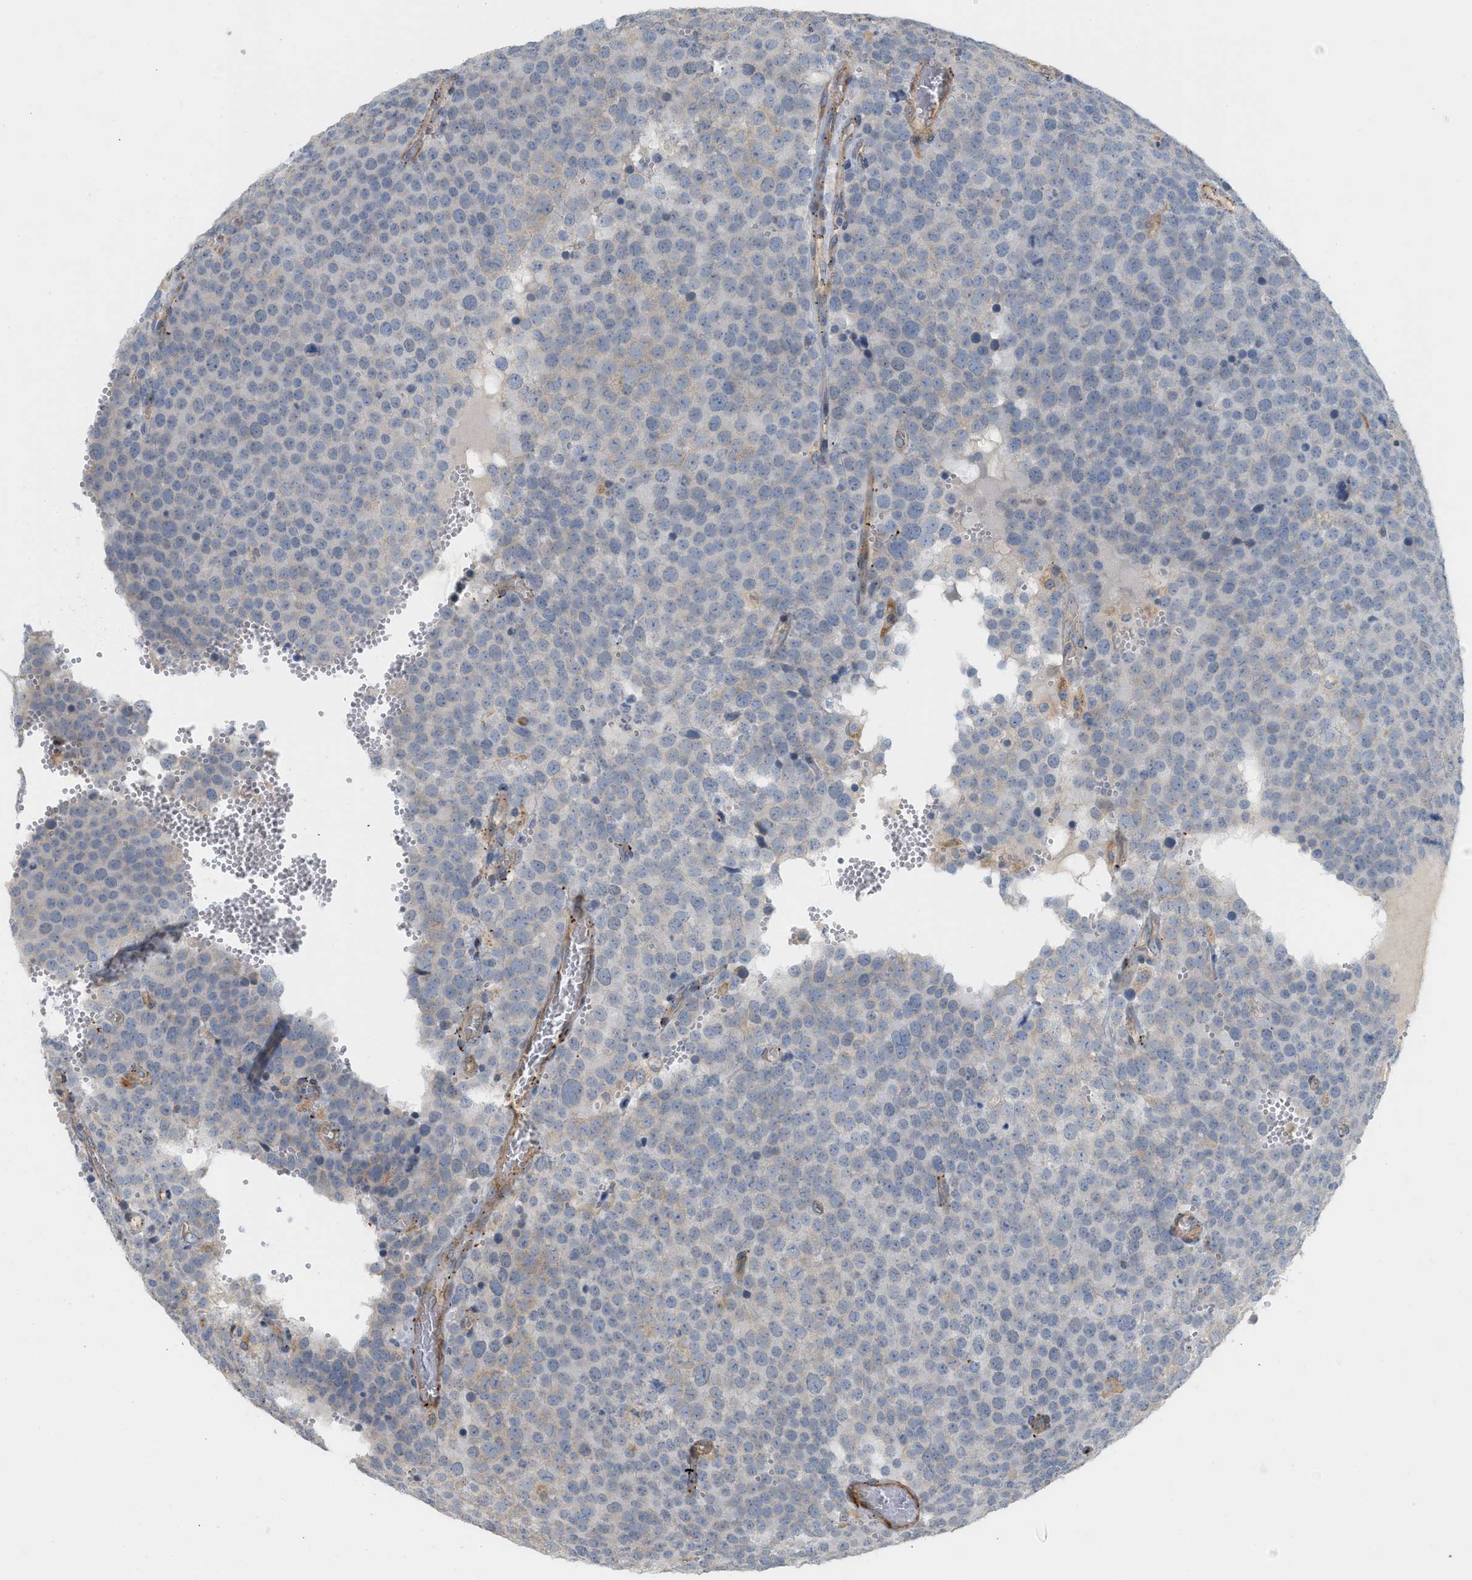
{"staining": {"intensity": "negative", "quantity": "none", "location": "none"}, "tissue": "testis cancer", "cell_type": "Tumor cells", "image_type": "cancer", "snomed": [{"axis": "morphology", "description": "Normal tissue, NOS"}, {"axis": "morphology", "description": "Seminoma, NOS"}, {"axis": "topography", "description": "Testis"}], "caption": "Immunohistochemistry (IHC) micrograph of neoplastic tissue: testis cancer (seminoma) stained with DAB demonstrates no significant protein staining in tumor cells.", "gene": "SVOP", "patient": {"sex": "male", "age": 71}}